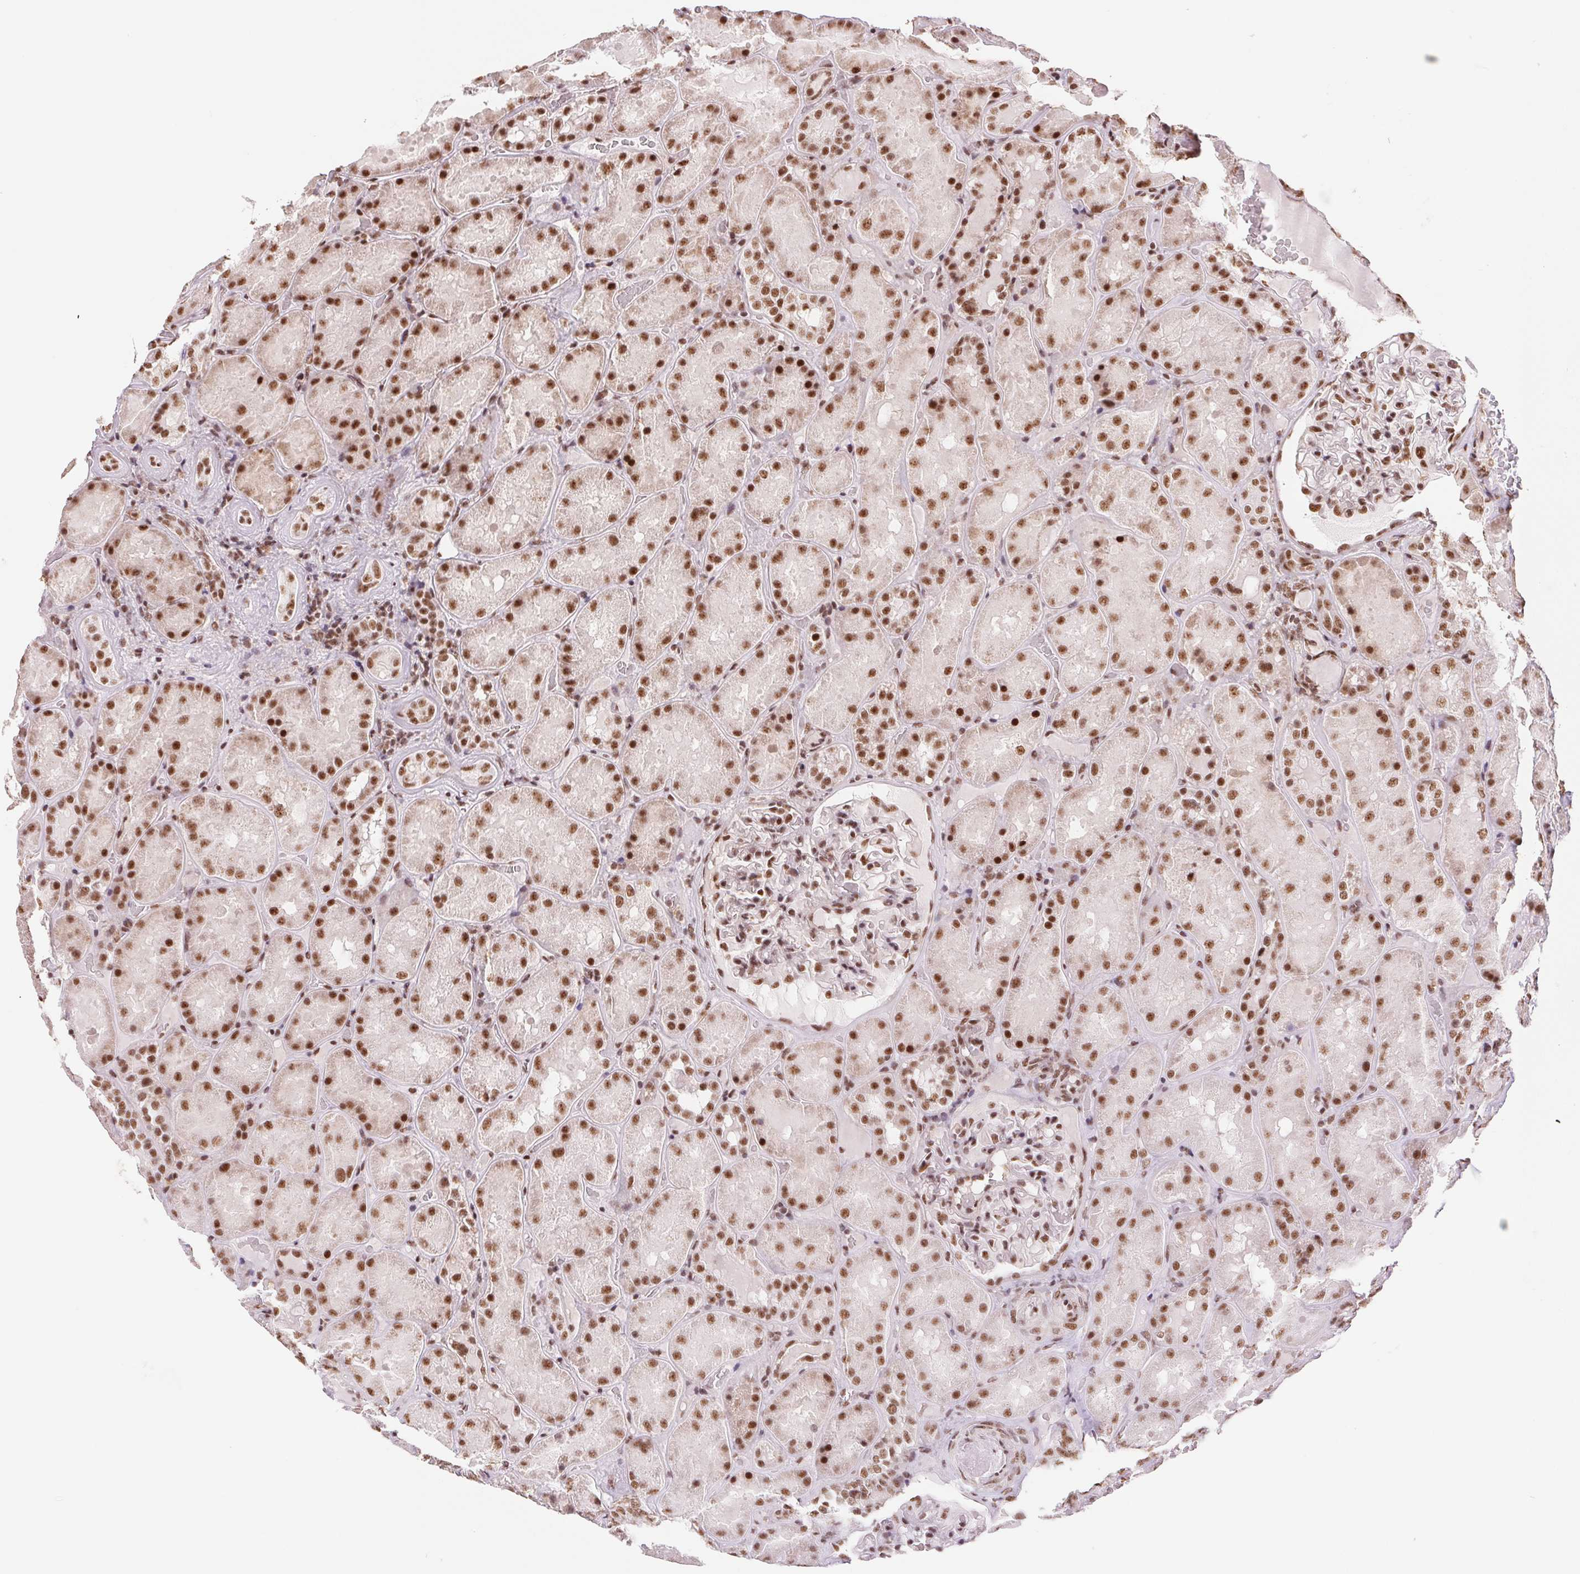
{"staining": {"intensity": "moderate", "quantity": ">75%", "location": "nuclear"}, "tissue": "kidney", "cell_type": "Cells in glomeruli", "image_type": "normal", "snomed": [{"axis": "morphology", "description": "Normal tissue, NOS"}, {"axis": "topography", "description": "Kidney"}], "caption": "Immunohistochemical staining of unremarkable human kidney shows medium levels of moderate nuclear expression in approximately >75% of cells in glomeruli.", "gene": "SREK1", "patient": {"sex": "male", "age": 73}}